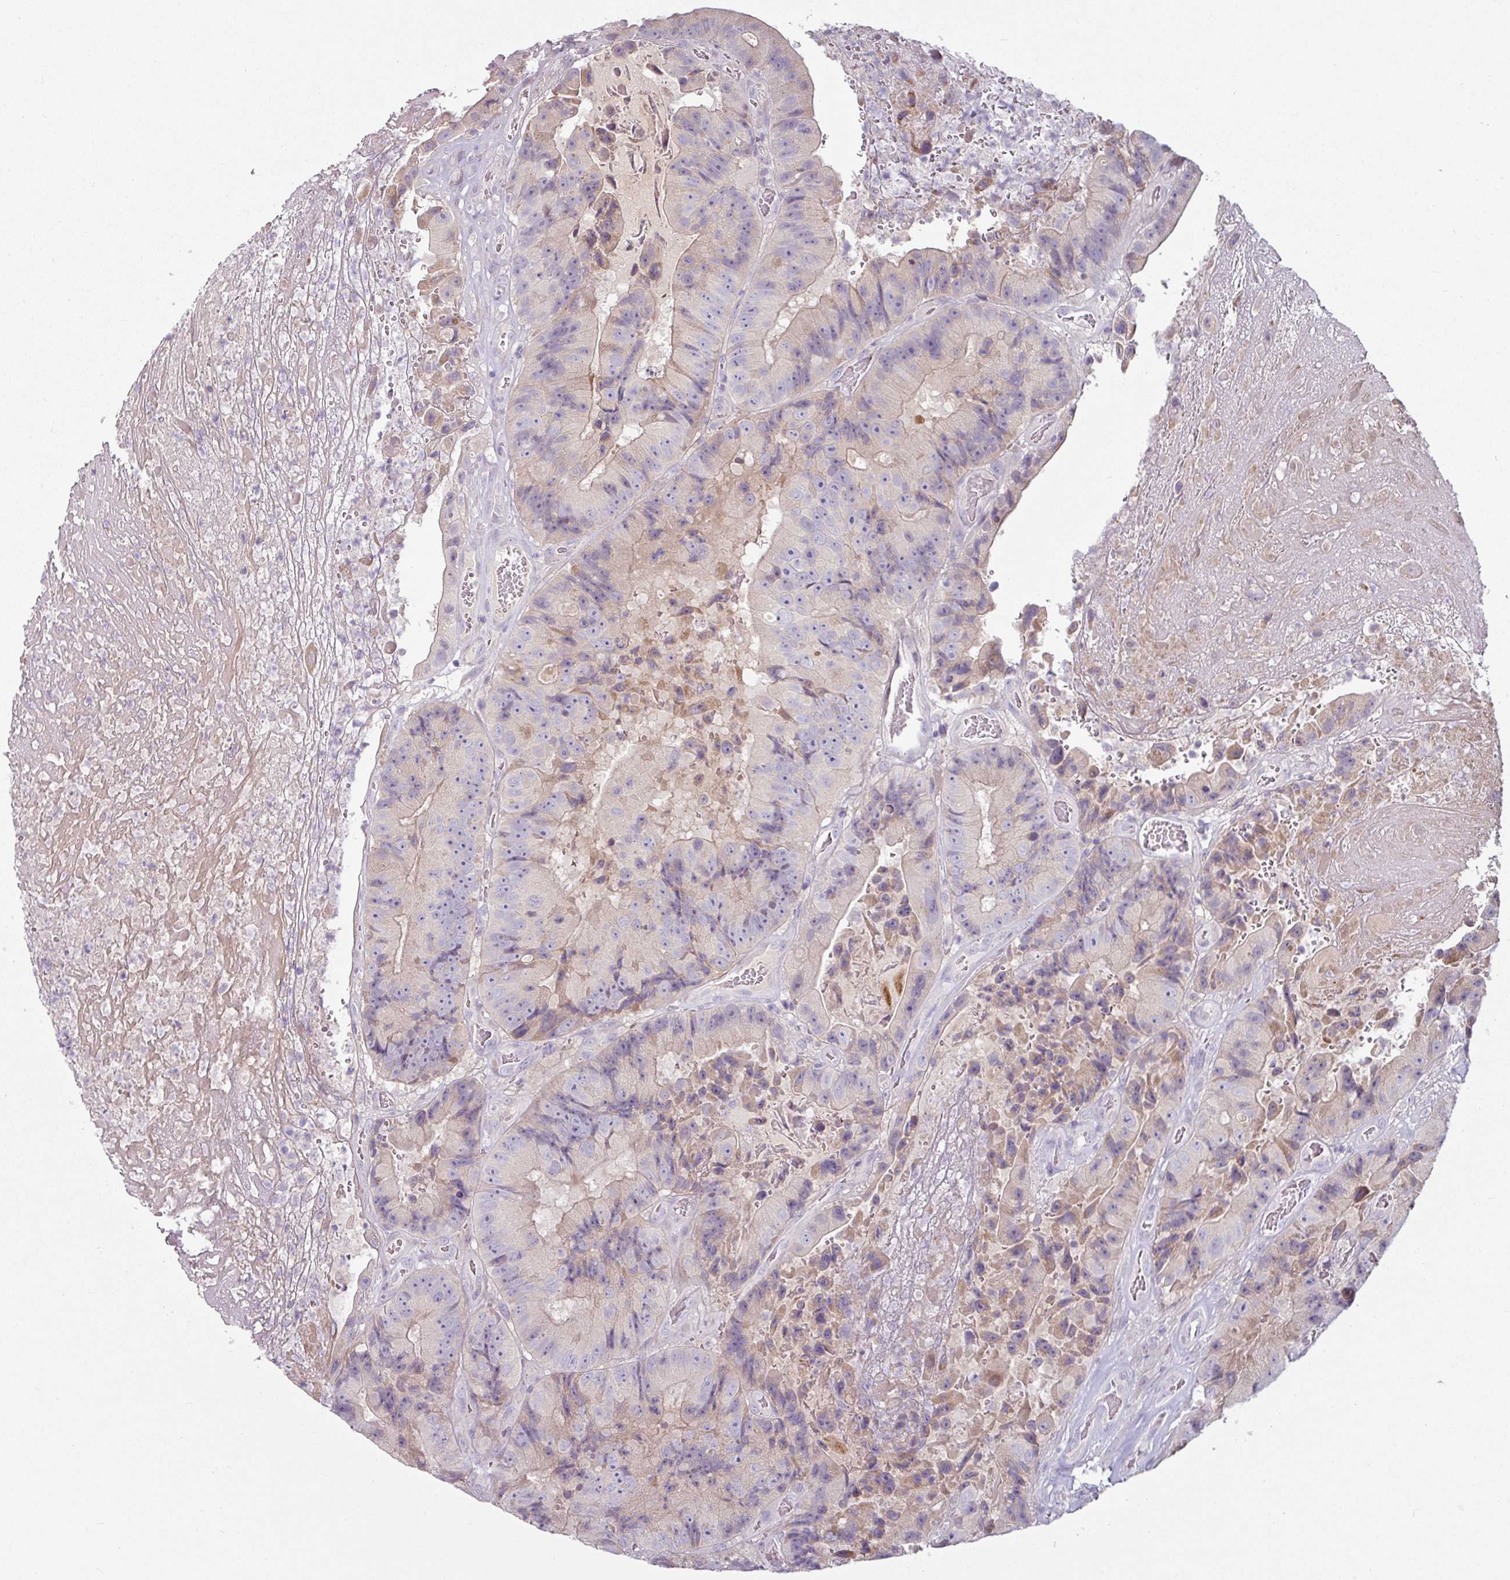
{"staining": {"intensity": "weak", "quantity": "<25%", "location": "cytoplasmic/membranous"}, "tissue": "colorectal cancer", "cell_type": "Tumor cells", "image_type": "cancer", "snomed": [{"axis": "morphology", "description": "Adenocarcinoma, NOS"}, {"axis": "topography", "description": "Colon"}], "caption": "The histopathology image reveals no significant expression in tumor cells of adenocarcinoma (colorectal). Brightfield microscopy of immunohistochemistry (IHC) stained with DAB (3,3'-diaminobenzidine) (brown) and hematoxylin (blue), captured at high magnification.", "gene": "MTMR14", "patient": {"sex": "female", "age": 86}}